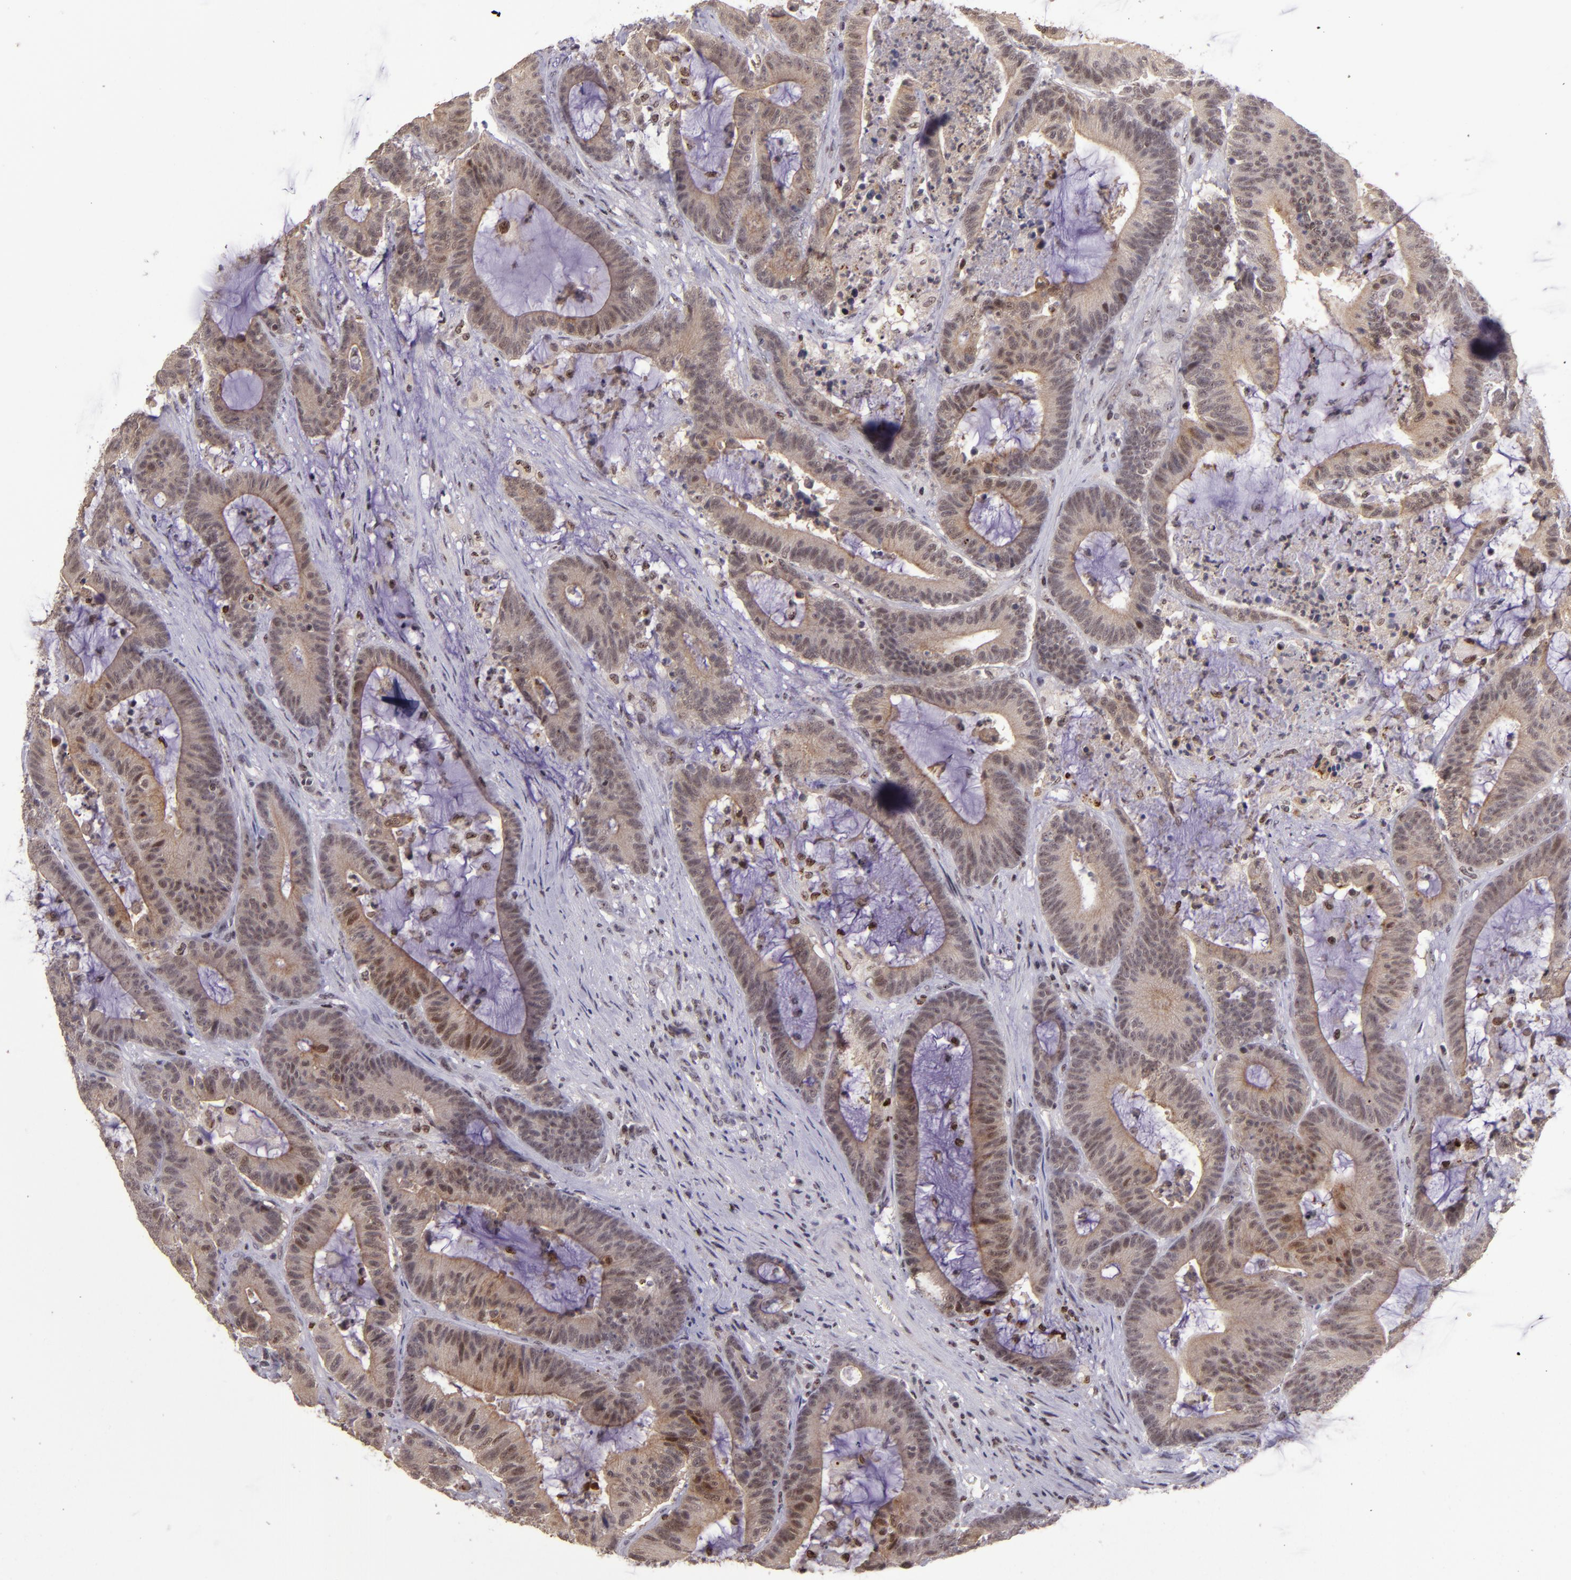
{"staining": {"intensity": "moderate", "quantity": ">75%", "location": "cytoplasmic/membranous,nuclear"}, "tissue": "colorectal cancer", "cell_type": "Tumor cells", "image_type": "cancer", "snomed": [{"axis": "morphology", "description": "Adenocarcinoma, NOS"}, {"axis": "topography", "description": "Colon"}], "caption": "Immunohistochemistry (IHC) of adenocarcinoma (colorectal) demonstrates medium levels of moderate cytoplasmic/membranous and nuclear positivity in about >75% of tumor cells. Using DAB (brown) and hematoxylin (blue) stains, captured at high magnification using brightfield microscopy.", "gene": "PCNX4", "patient": {"sex": "female", "age": 84}}